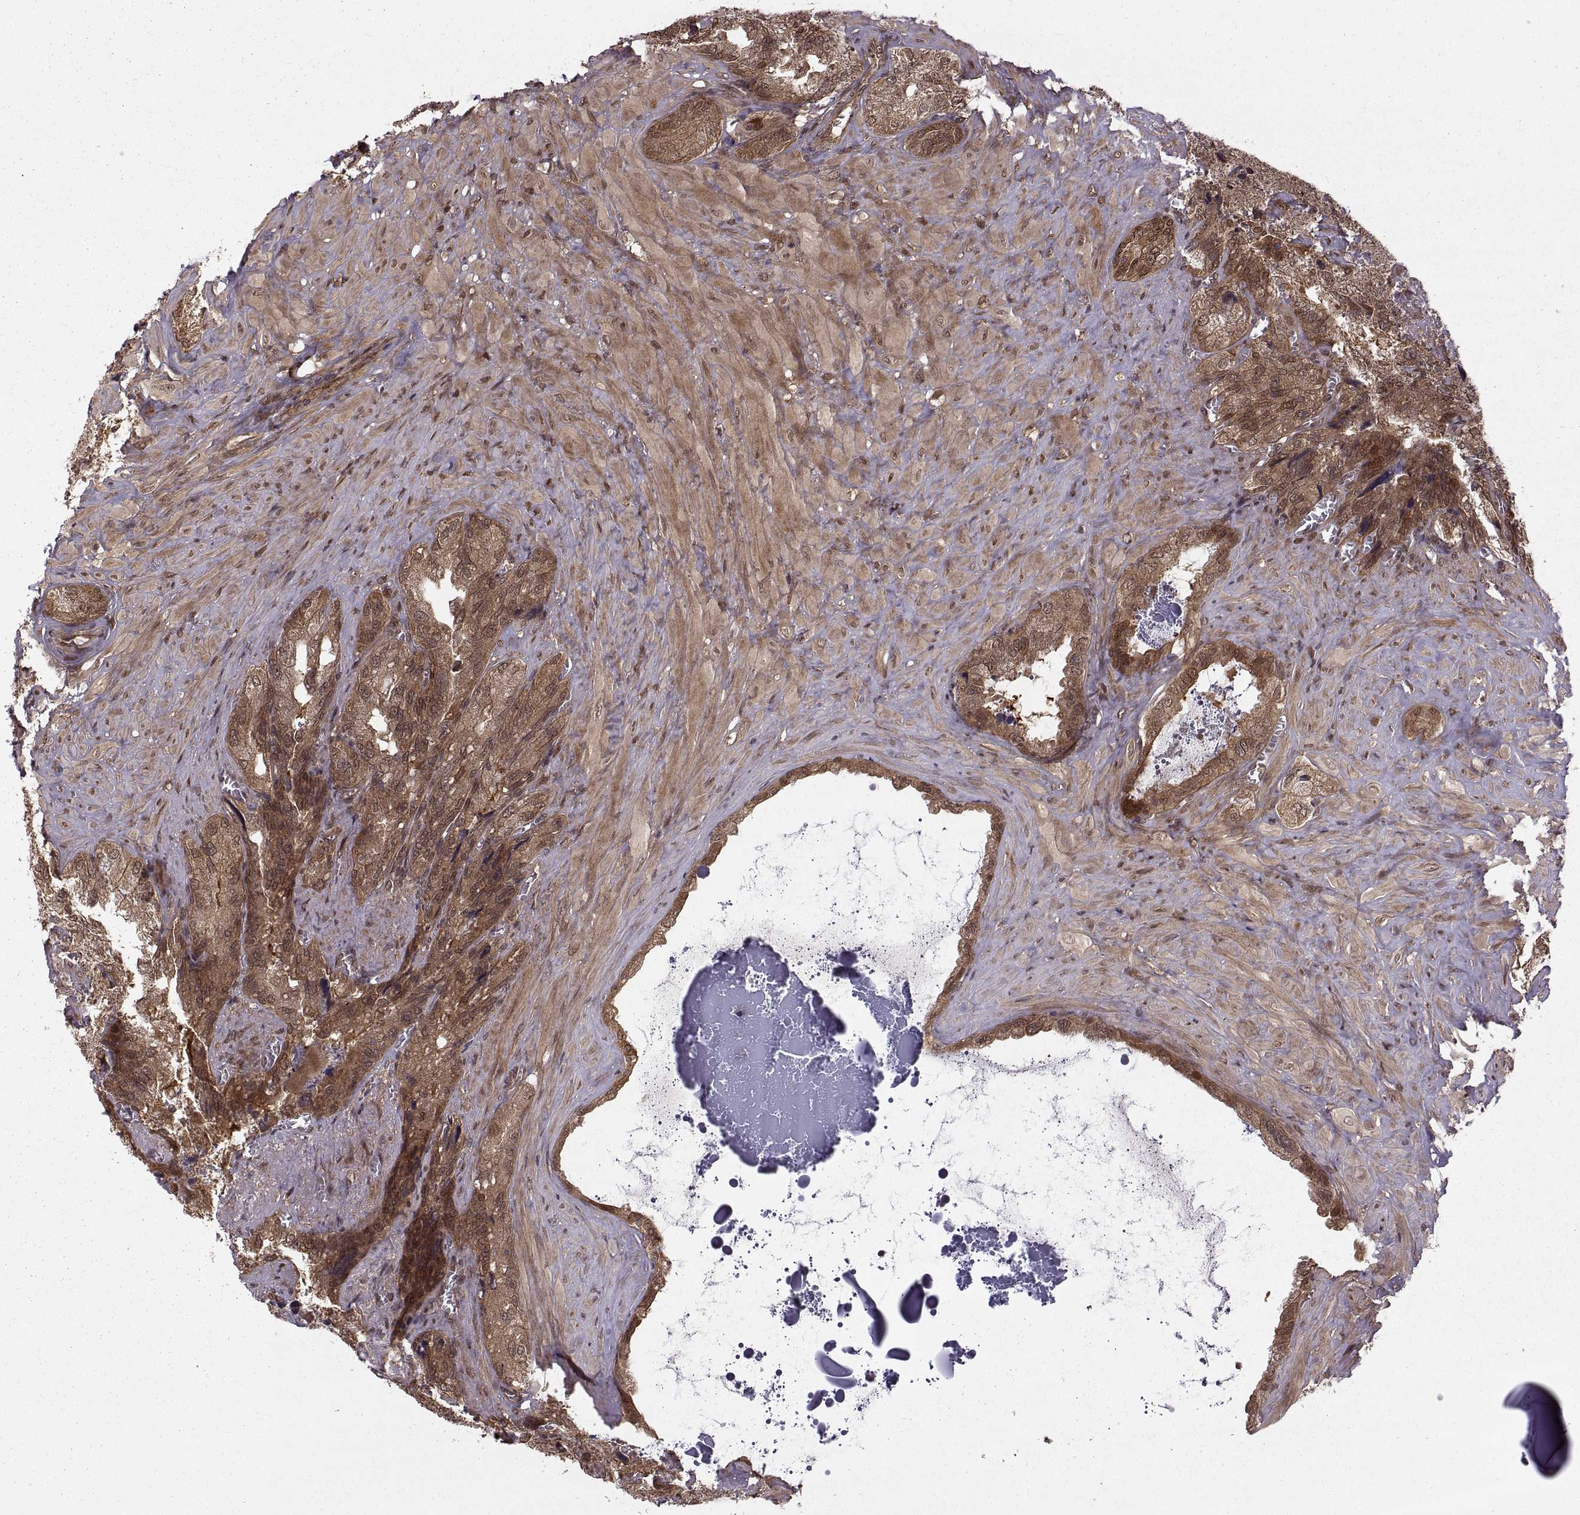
{"staining": {"intensity": "strong", "quantity": ">75%", "location": "cytoplasmic/membranous"}, "tissue": "seminal vesicle", "cell_type": "Glandular cells", "image_type": "normal", "snomed": [{"axis": "morphology", "description": "Normal tissue, NOS"}, {"axis": "topography", "description": "Seminal veicle"}], "caption": "Protein analysis of benign seminal vesicle displays strong cytoplasmic/membranous positivity in about >75% of glandular cells.", "gene": "DEDD", "patient": {"sex": "male", "age": 72}}